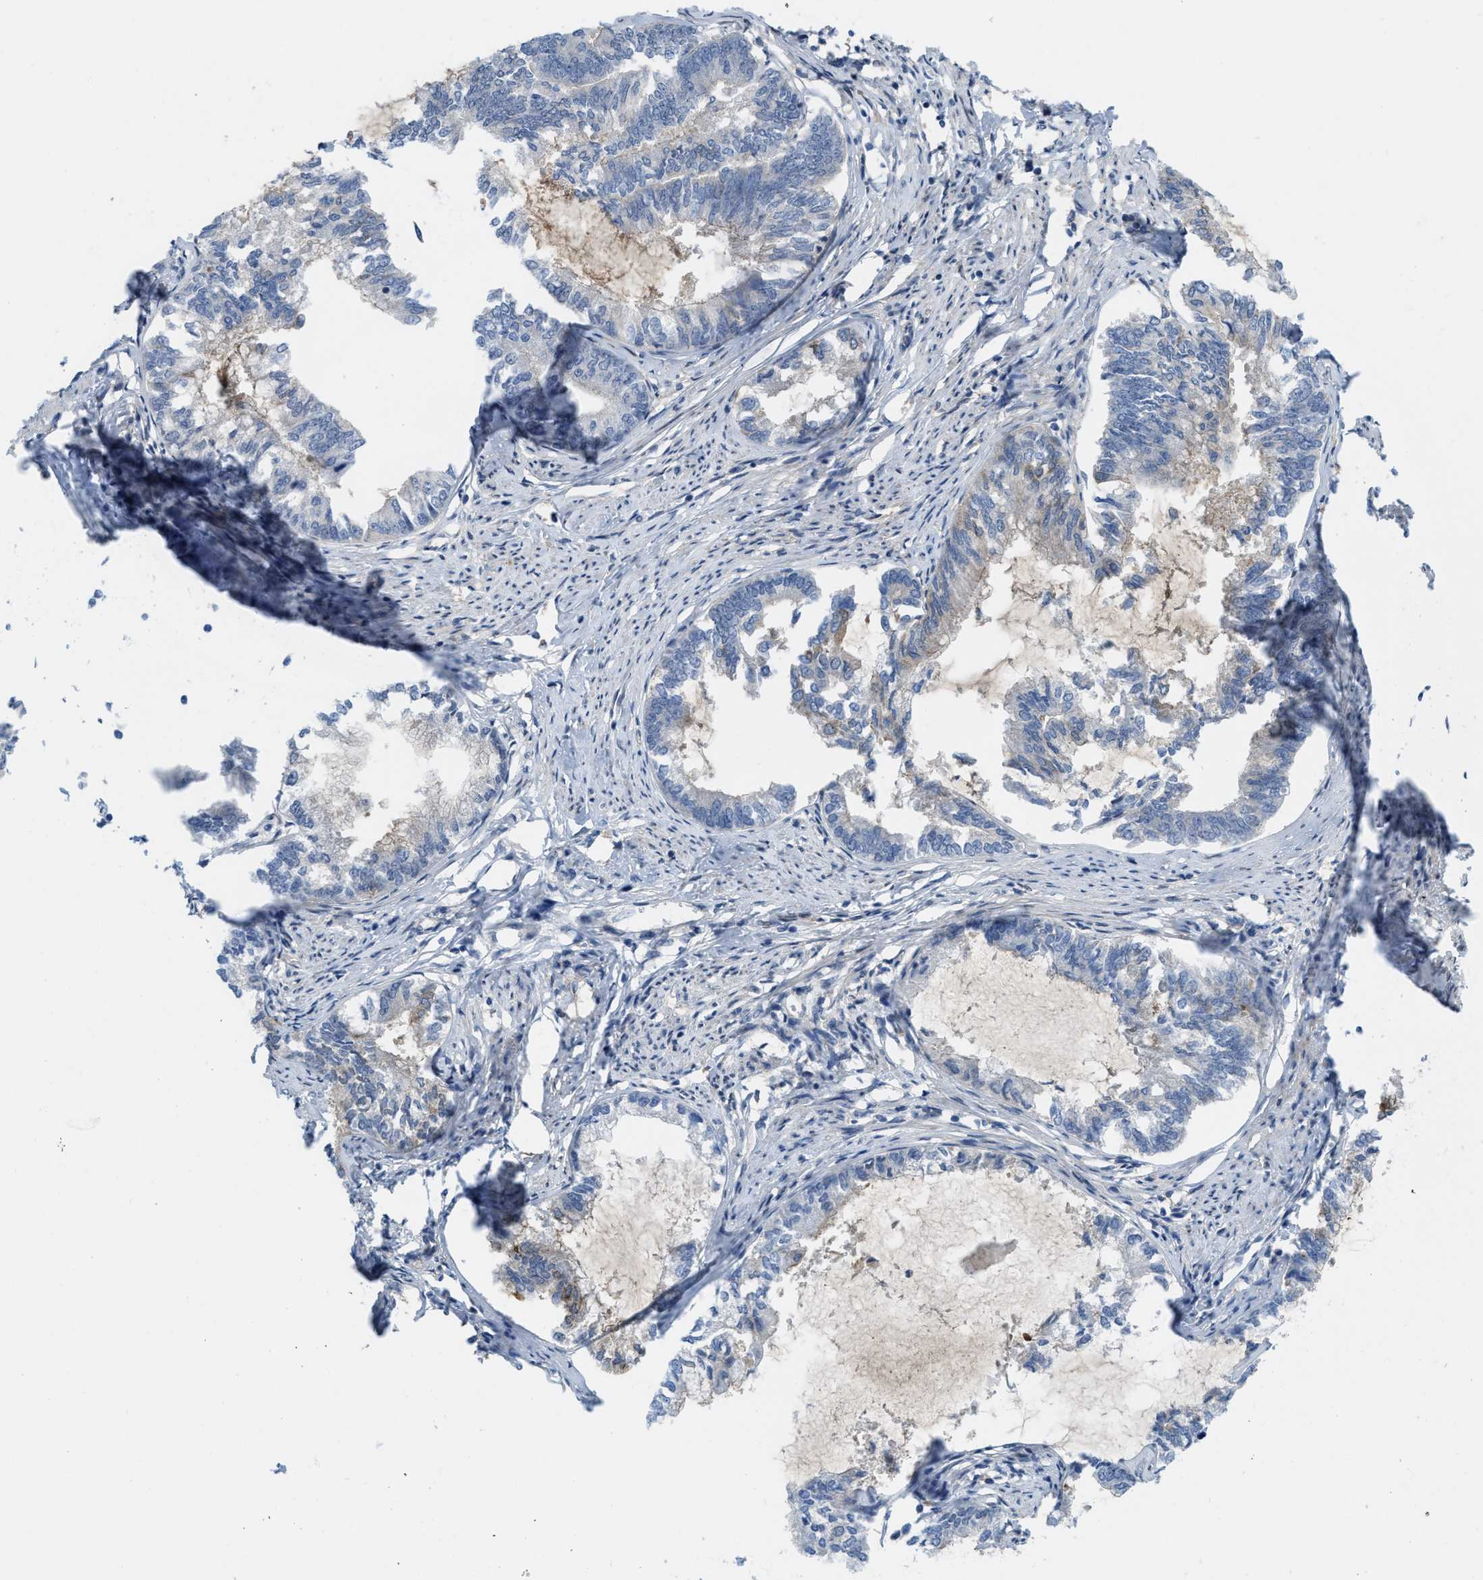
{"staining": {"intensity": "negative", "quantity": "none", "location": "none"}, "tissue": "endometrial cancer", "cell_type": "Tumor cells", "image_type": "cancer", "snomed": [{"axis": "morphology", "description": "Adenocarcinoma, NOS"}, {"axis": "topography", "description": "Endometrium"}], "caption": "Tumor cells are negative for brown protein staining in endometrial adenocarcinoma.", "gene": "MYO18A", "patient": {"sex": "female", "age": 86}}